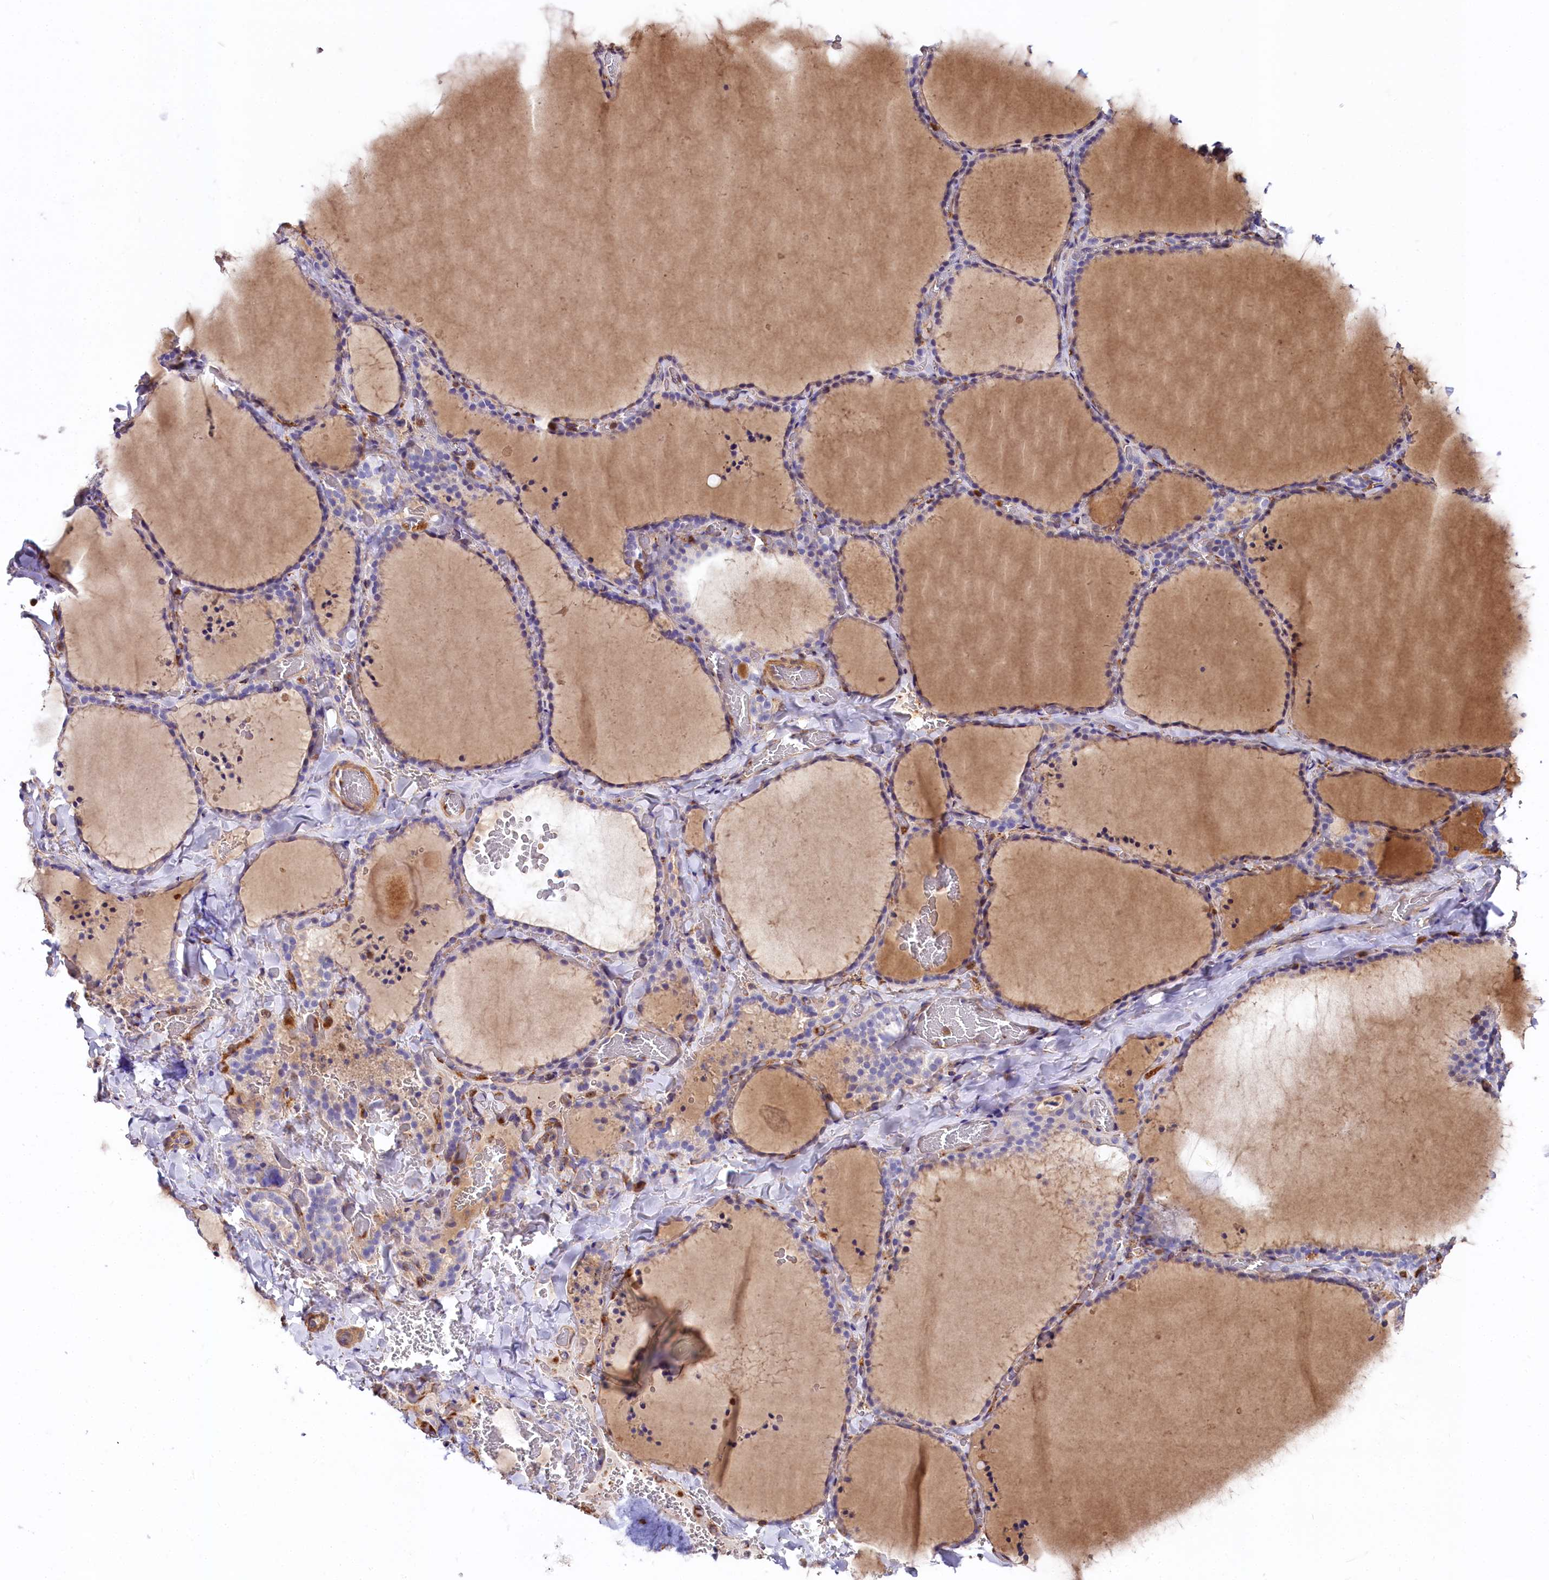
{"staining": {"intensity": "weak", "quantity": "<25%", "location": "cytoplasmic/membranous"}, "tissue": "thyroid gland", "cell_type": "Glandular cells", "image_type": "normal", "snomed": [{"axis": "morphology", "description": "Normal tissue, NOS"}, {"axis": "topography", "description": "Thyroid gland"}], "caption": "This is a image of immunohistochemistry staining of unremarkable thyroid gland, which shows no positivity in glandular cells.", "gene": "FCHSD2", "patient": {"sex": "female", "age": 22}}